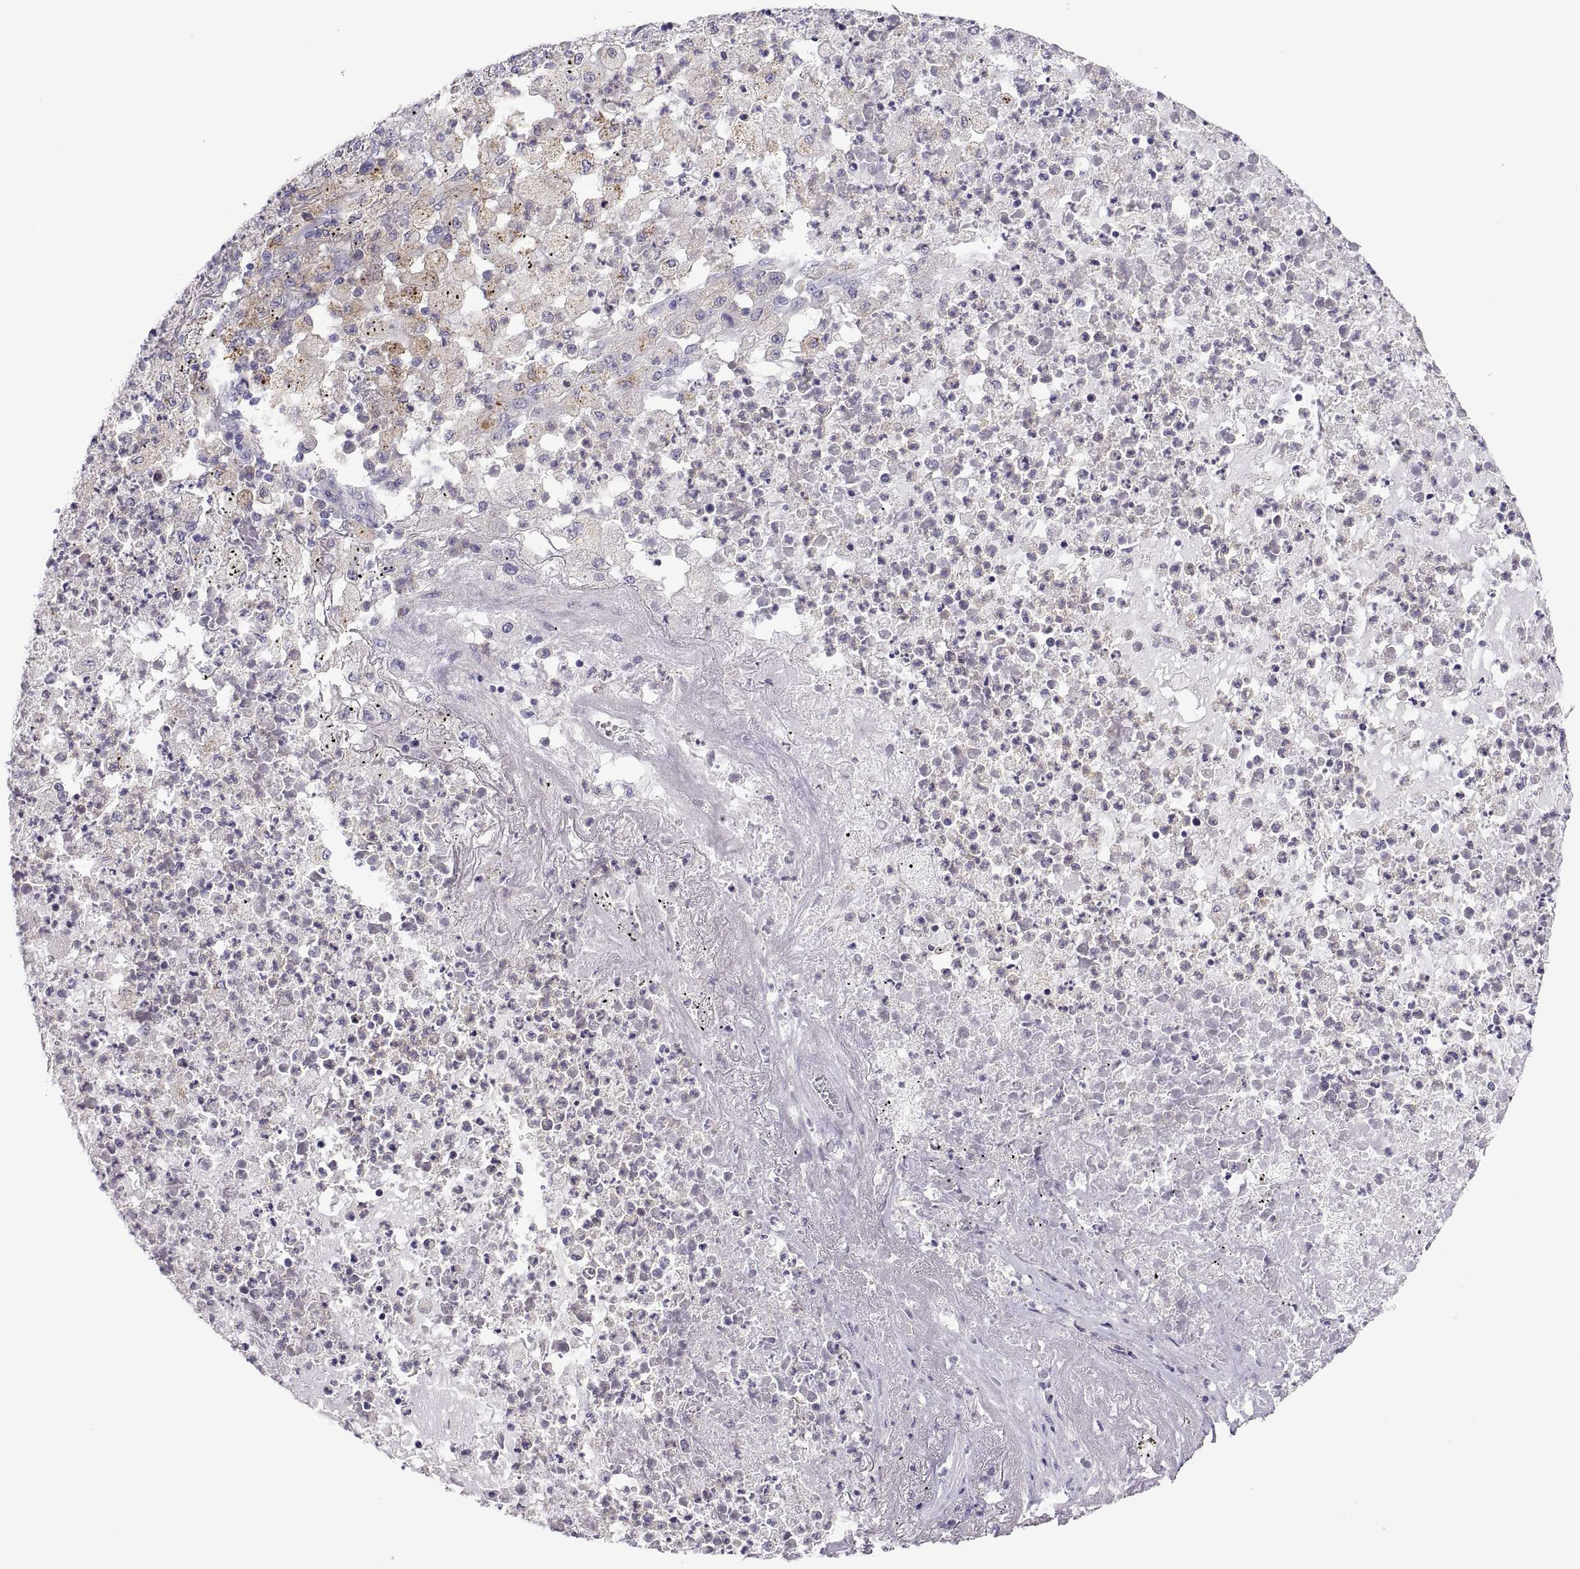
{"staining": {"intensity": "negative", "quantity": "none", "location": "none"}, "tissue": "lung cancer", "cell_type": "Tumor cells", "image_type": "cancer", "snomed": [{"axis": "morphology", "description": "Adenocarcinoma, NOS"}, {"axis": "topography", "description": "Lung"}], "caption": "Histopathology image shows no significant protein staining in tumor cells of lung cancer (adenocarcinoma). Brightfield microscopy of IHC stained with DAB (brown) and hematoxylin (blue), captured at high magnification.", "gene": "RGS19", "patient": {"sex": "female", "age": 73}}